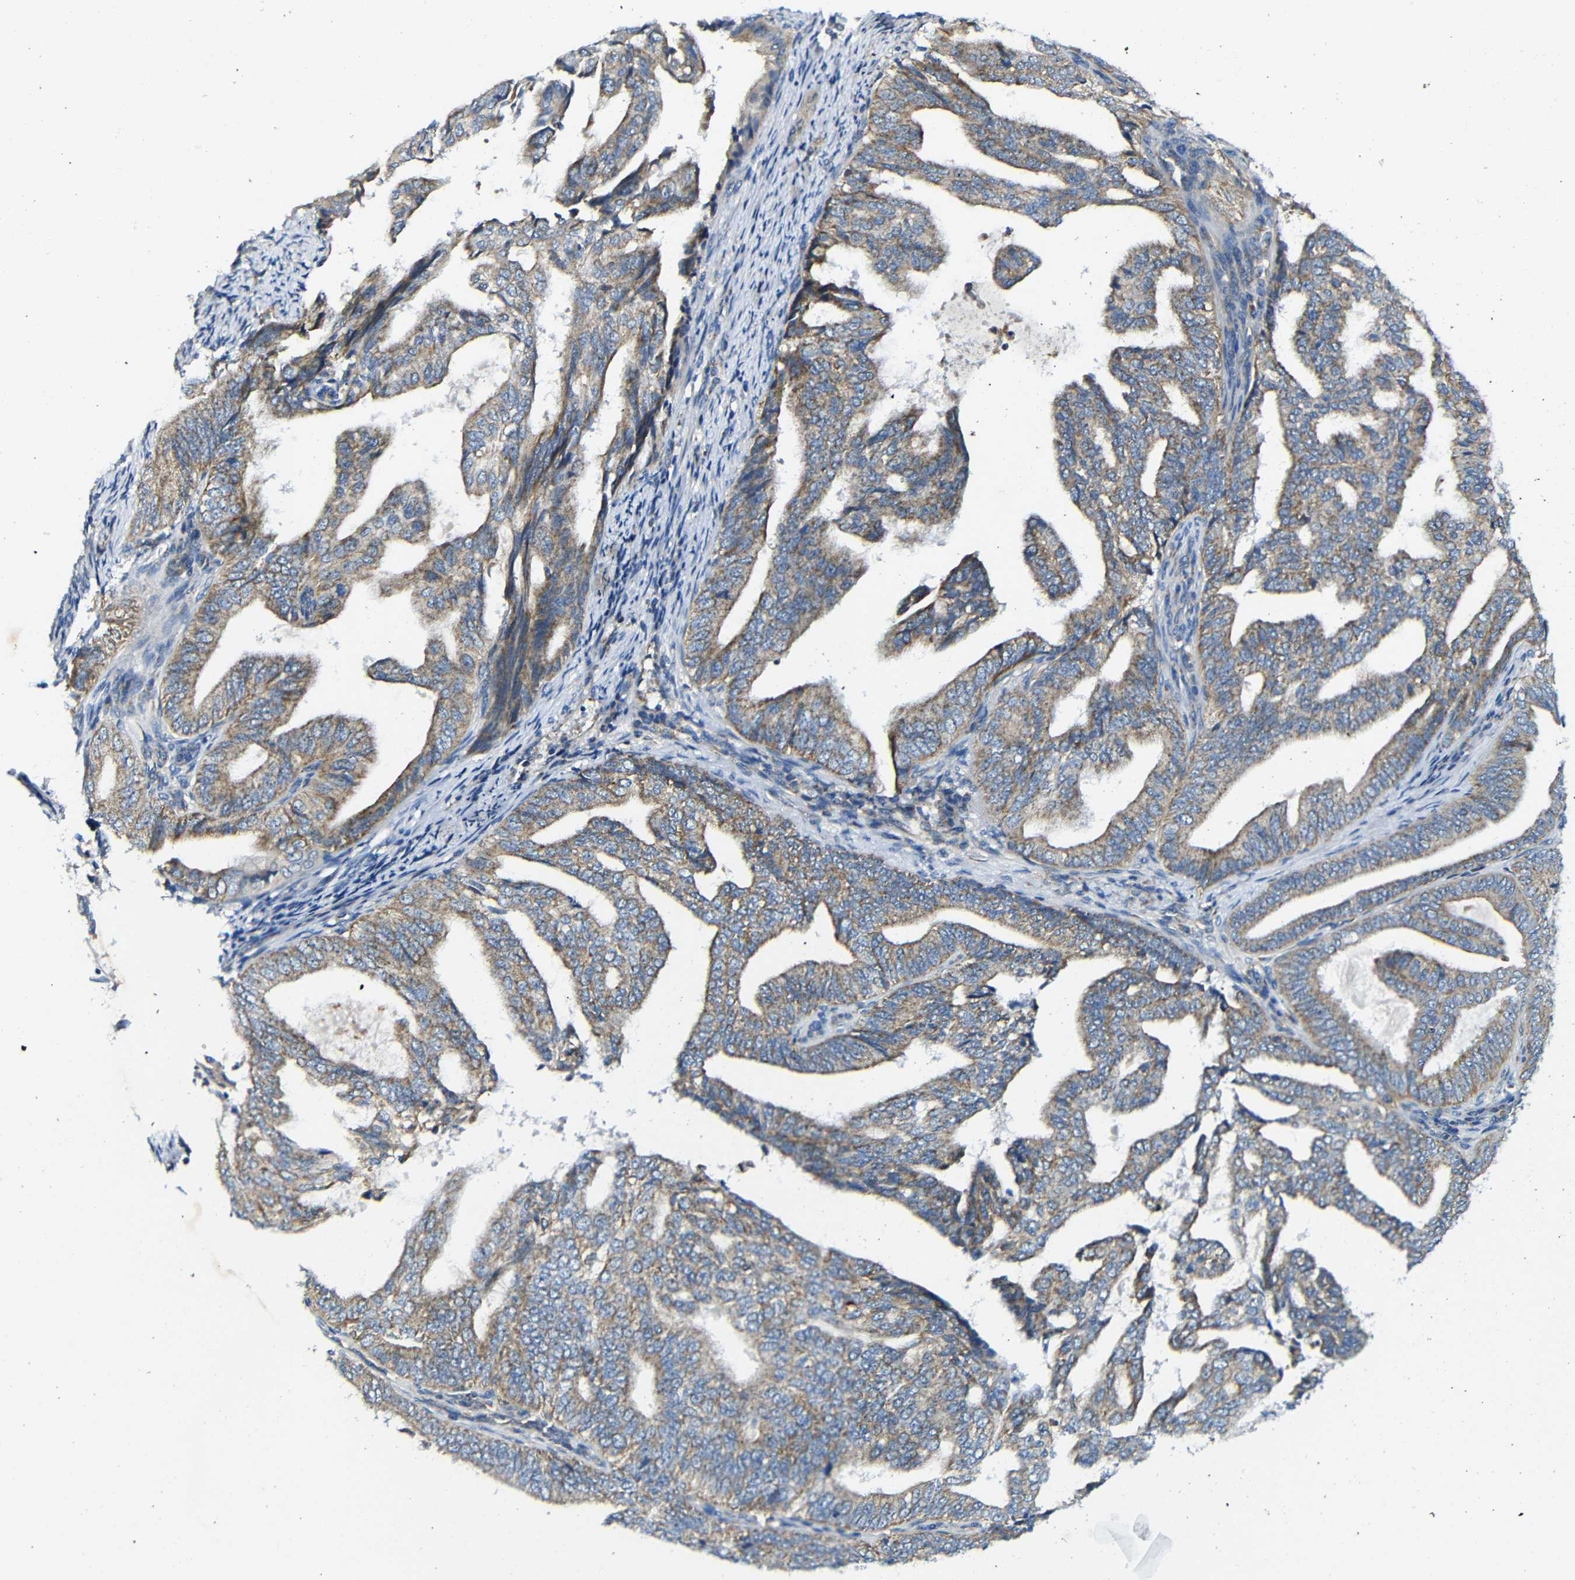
{"staining": {"intensity": "moderate", "quantity": ">75%", "location": "cytoplasmic/membranous"}, "tissue": "endometrial cancer", "cell_type": "Tumor cells", "image_type": "cancer", "snomed": [{"axis": "morphology", "description": "Adenocarcinoma, NOS"}, {"axis": "topography", "description": "Endometrium"}], "caption": "Immunohistochemistry (IHC) histopathology image of neoplastic tissue: endometrial adenocarcinoma stained using immunohistochemistry (IHC) exhibits medium levels of moderate protein expression localized specifically in the cytoplasmic/membranous of tumor cells, appearing as a cytoplasmic/membranous brown color.", "gene": "PDCD1LG2", "patient": {"sex": "female", "age": 58}}